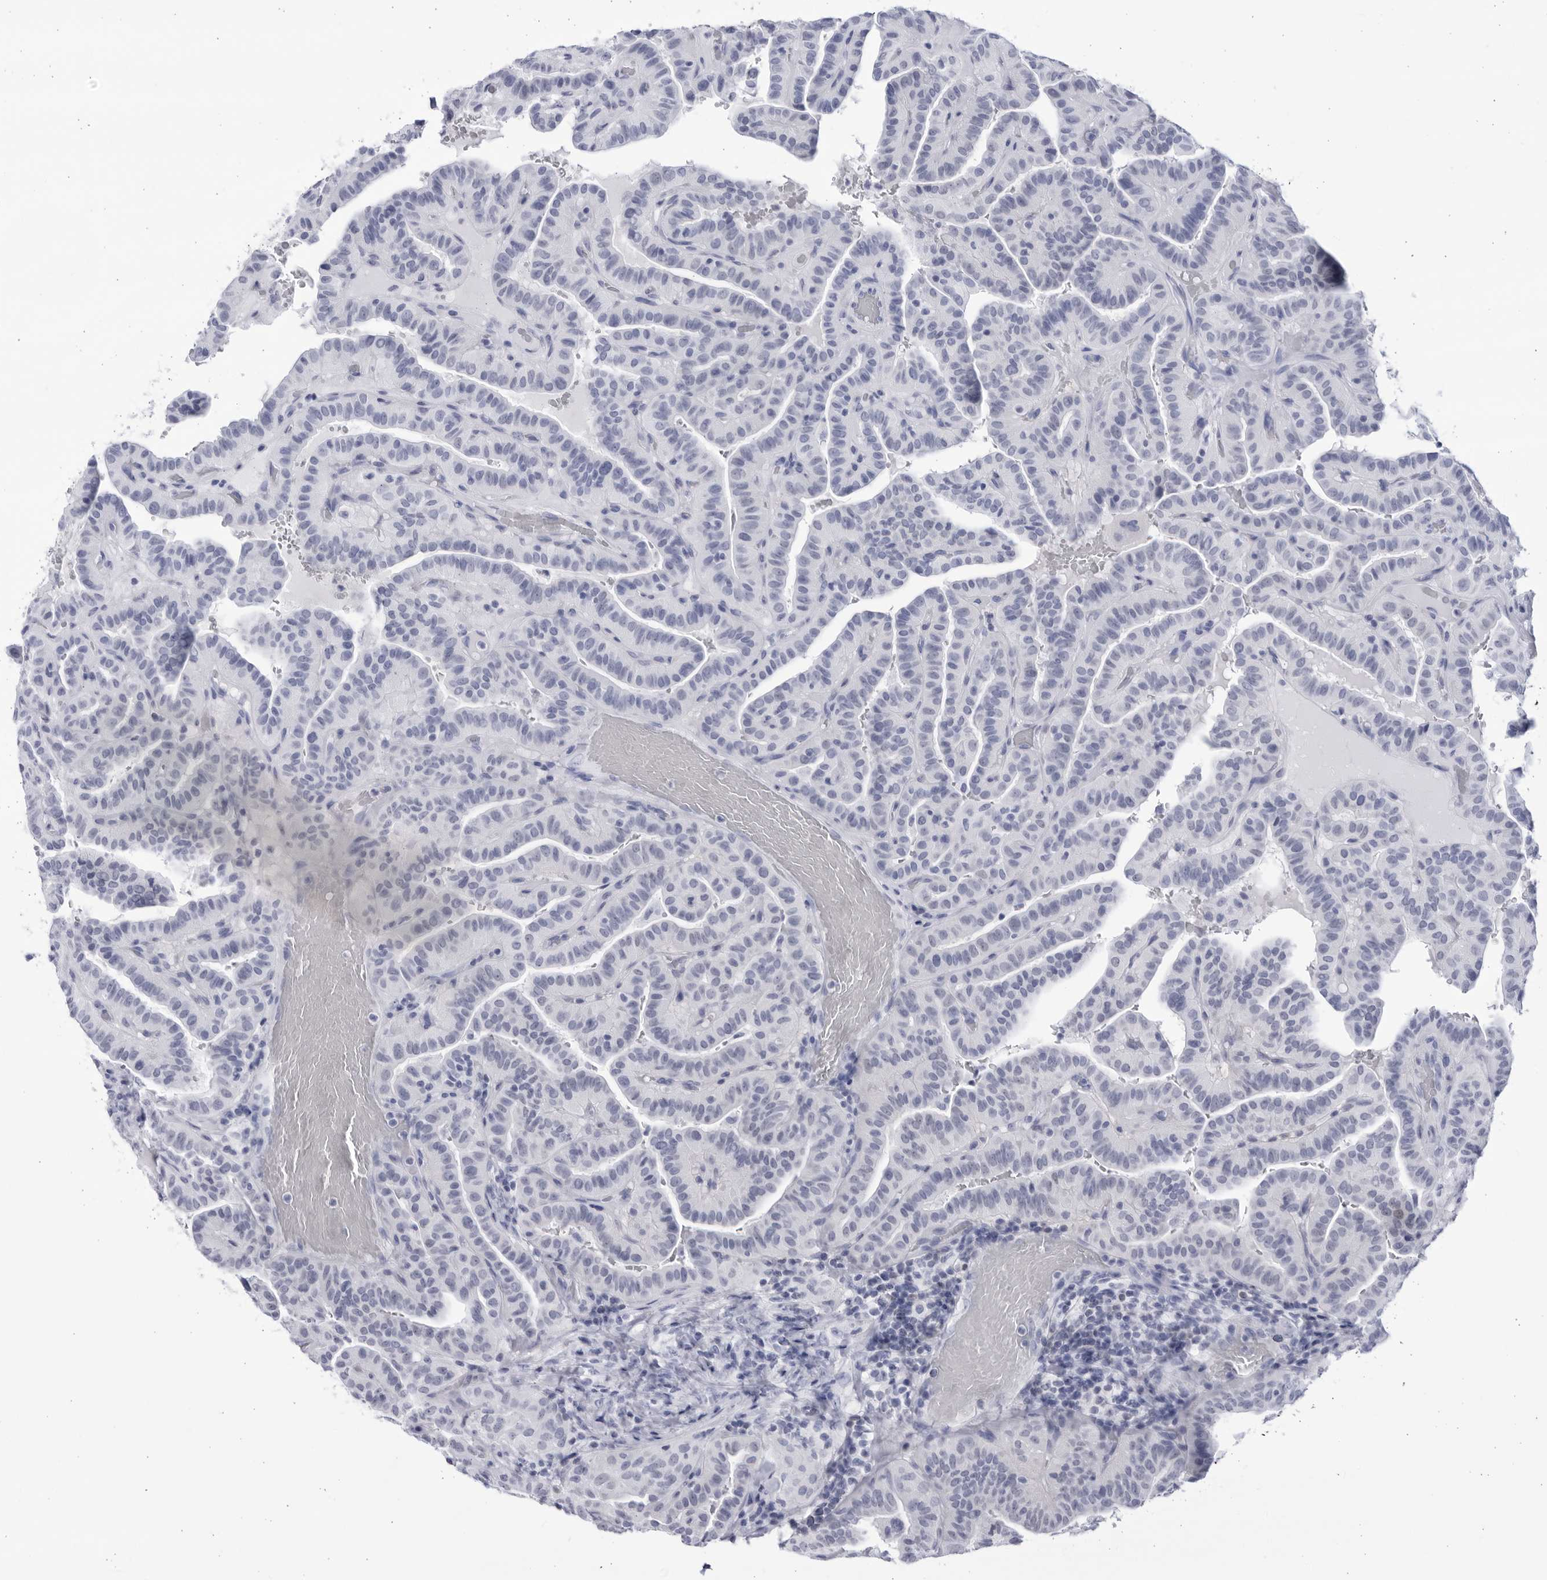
{"staining": {"intensity": "negative", "quantity": "none", "location": "none"}, "tissue": "thyroid cancer", "cell_type": "Tumor cells", "image_type": "cancer", "snomed": [{"axis": "morphology", "description": "Papillary adenocarcinoma, NOS"}, {"axis": "topography", "description": "Thyroid gland"}], "caption": "The image reveals no significant expression in tumor cells of thyroid cancer (papillary adenocarcinoma). Brightfield microscopy of IHC stained with DAB (brown) and hematoxylin (blue), captured at high magnification.", "gene": "CCDC181", "patient": {"sex": "male", "age": 77}}